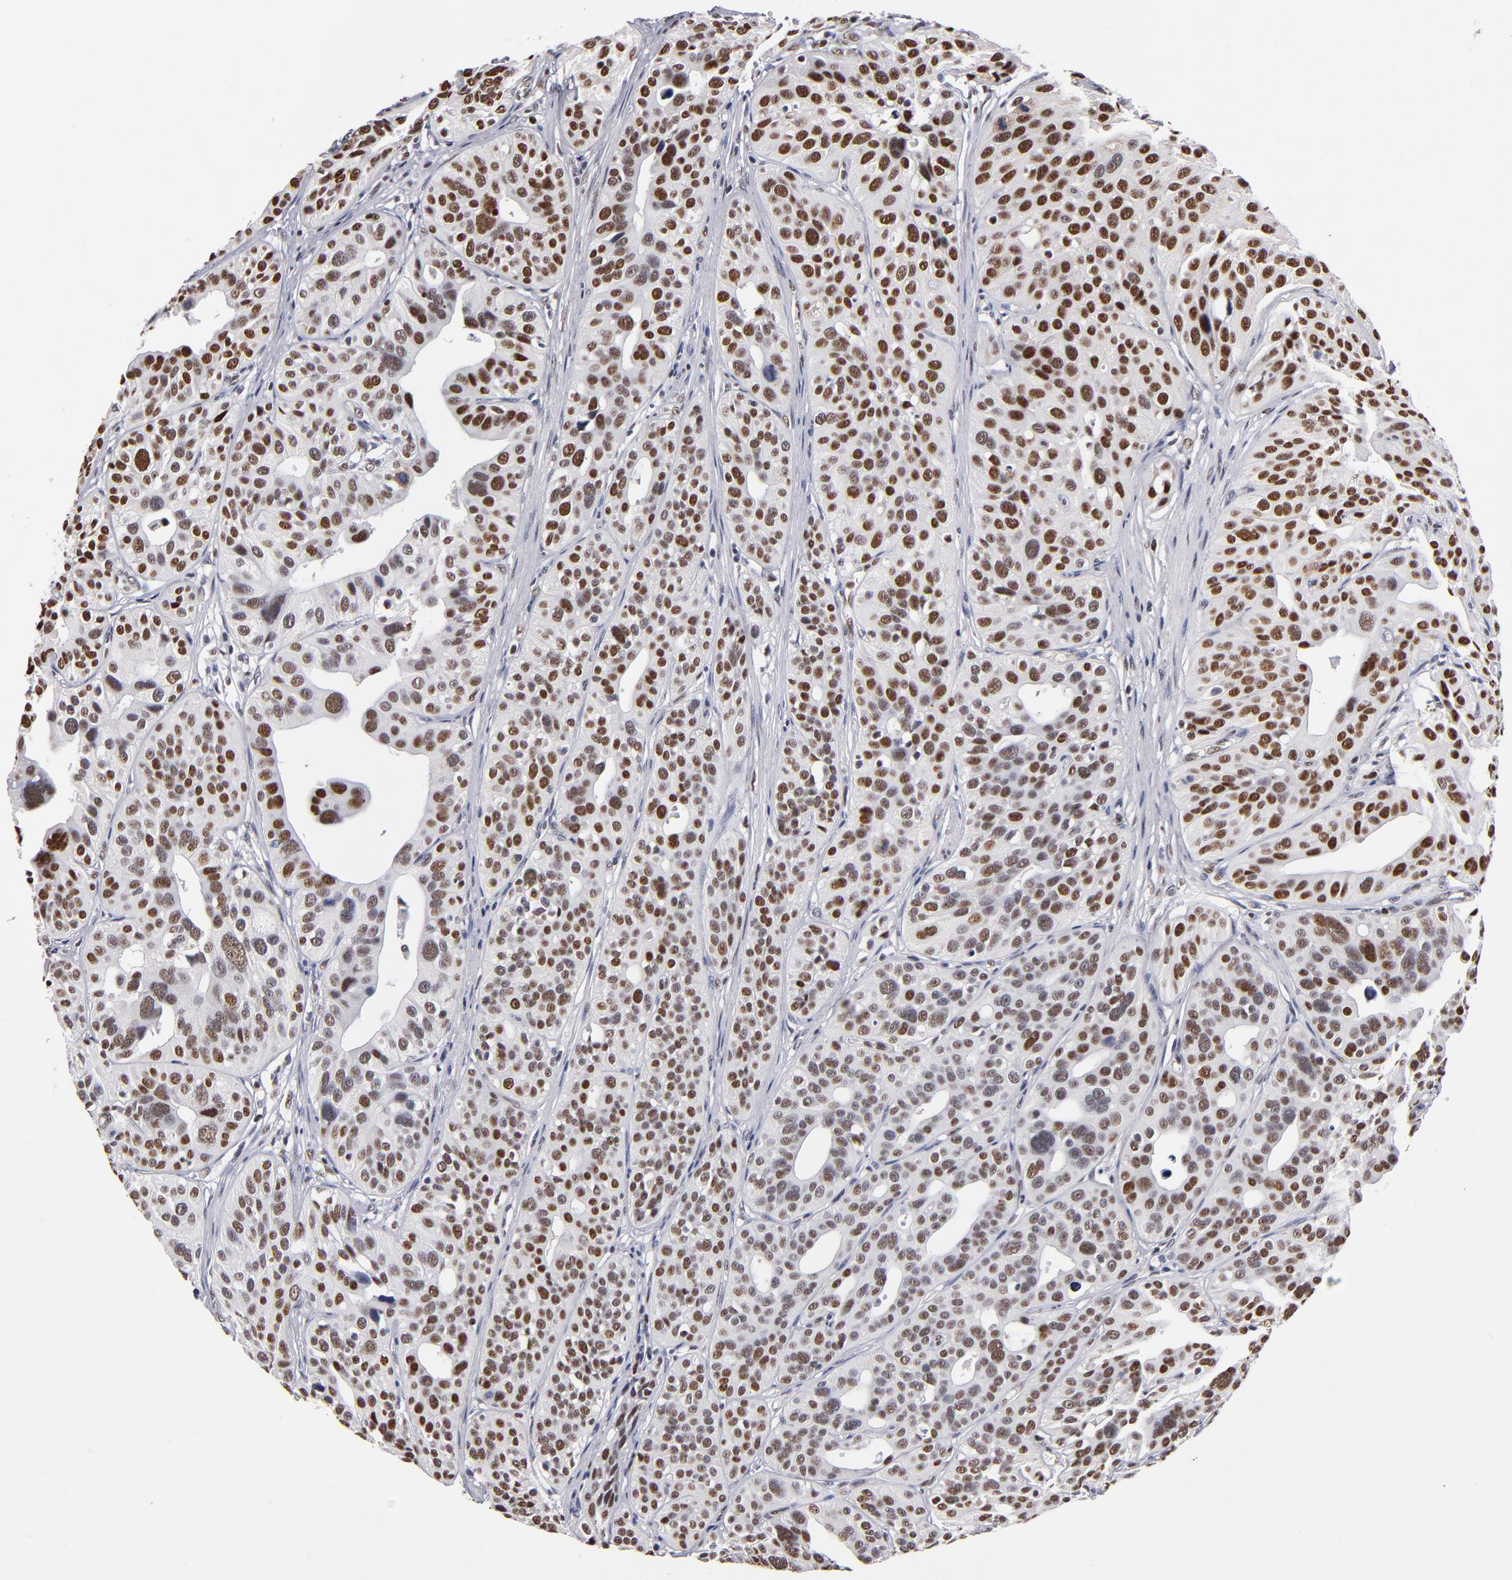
{"staining": {"intensity": "strong", "quantity": ">75%", "location": "nuclear"}, "tissue": "urothelial cancer", "cell_type": "Tumor cells", "image_type": "cancer", "snomed": [{"axis": "morphology", "description": "Urothelial carcinoma, High grade"}, {"axis": "topography", "description": "Urinary bladder"}], "caption": "There is high levels of strong nuclear expression in tumor cells of high-grade urothelial carcinoma, as demonstrated by immunohistochemical staining (brown color).", "gene": "MN1", "patient": {"sex": "male", "age": 56}}